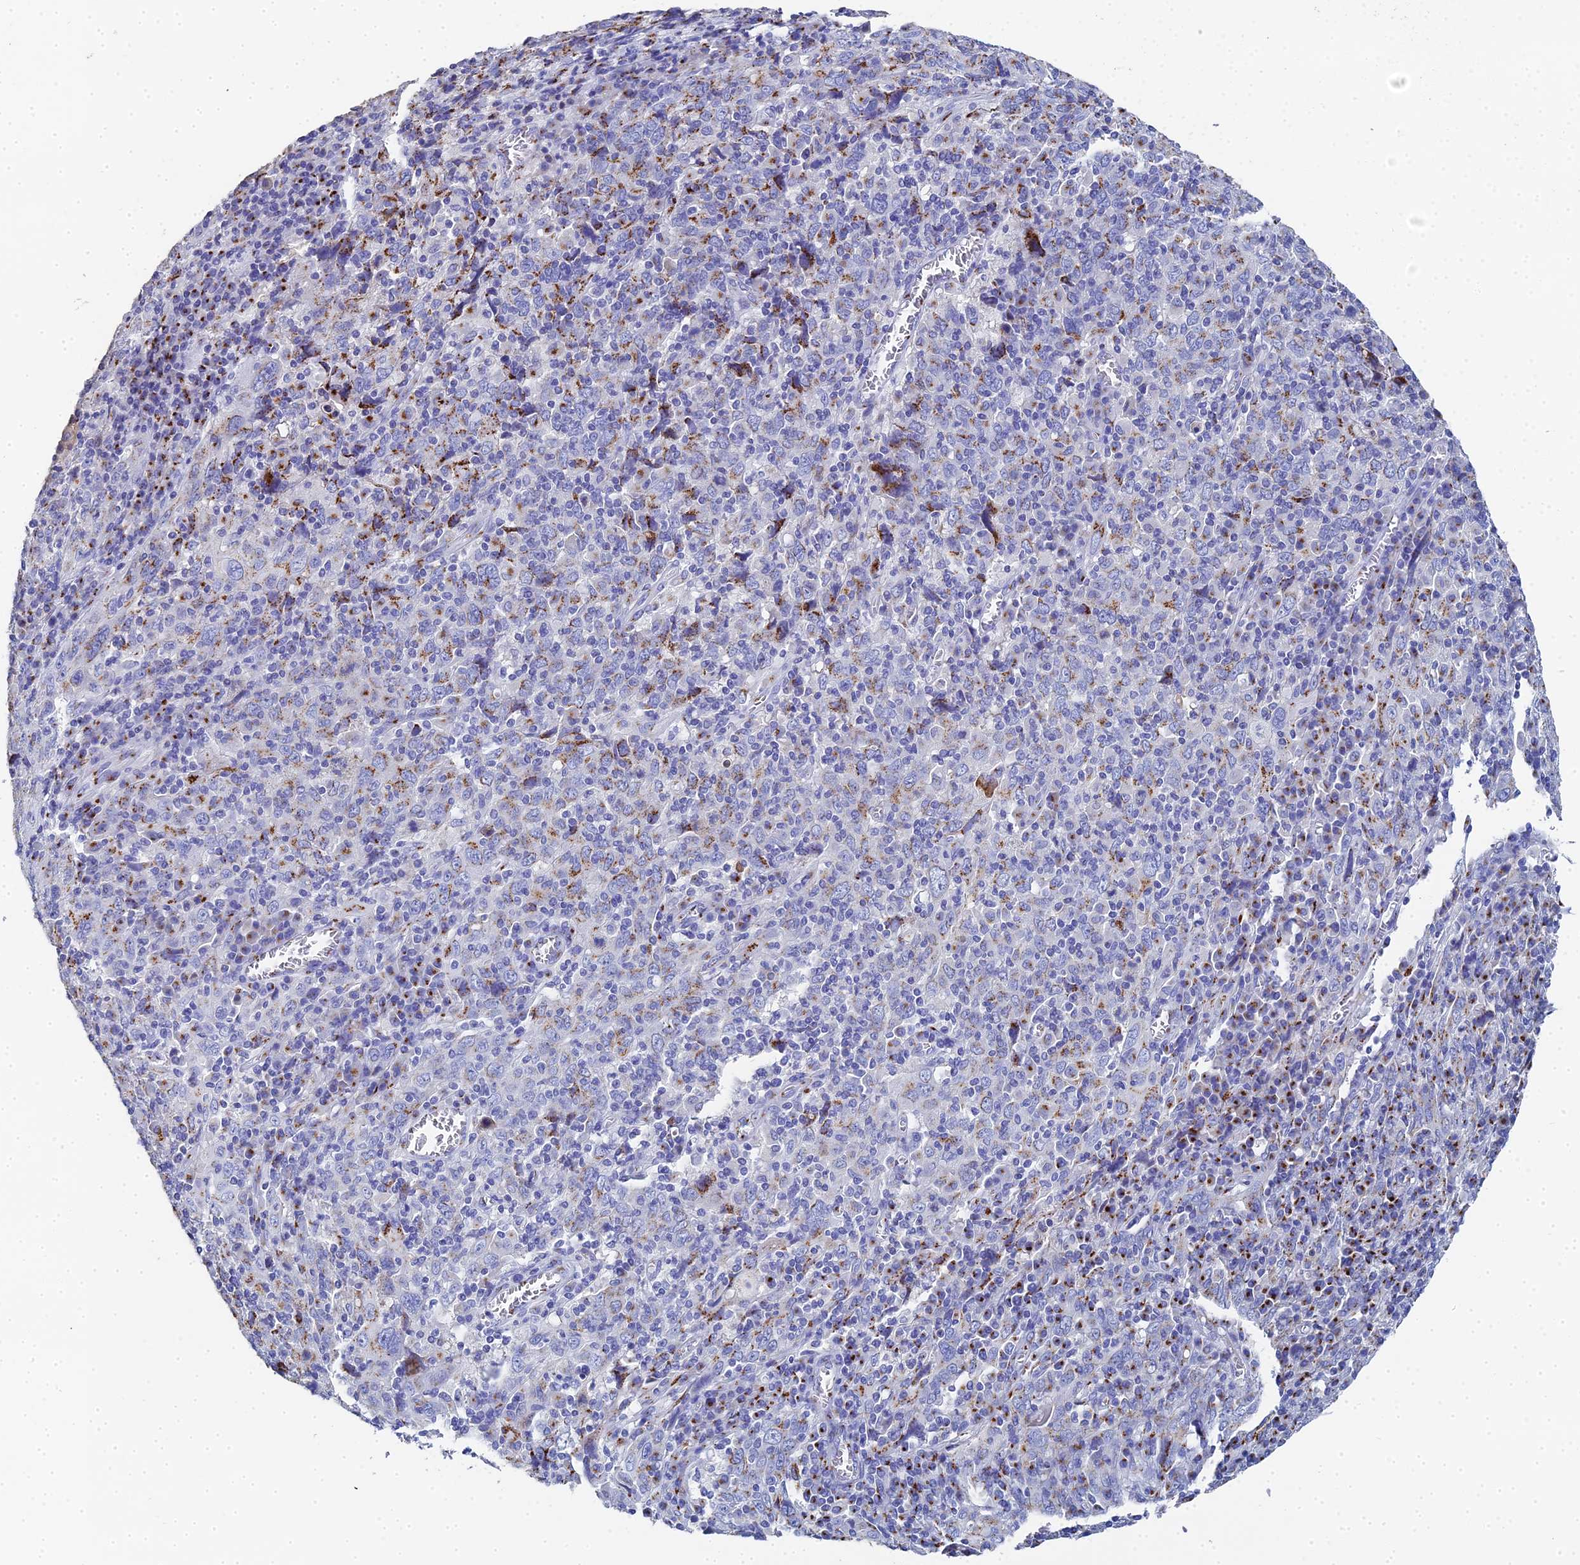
{"staining": {"intensity": "moderate", "quantity": "<25%", "location": "cytoplasmic/membranous"}, "tissue": "cervical cancer", "cell_type": "Tumor cells", "image_type": "cancer", "snomed": [{"axis": "morphology", "description": "Squamous cell carcinoma, NOS"}, {"axis": "topography", "description": "Cervix"}], "caption": "Human squamous cell carcinoma (cervical) stained with a protein marker reveals moderate staining in tumor cells.", "gene": "ENSG00000268674", "patient": {"sex": "female", "age": 46}}